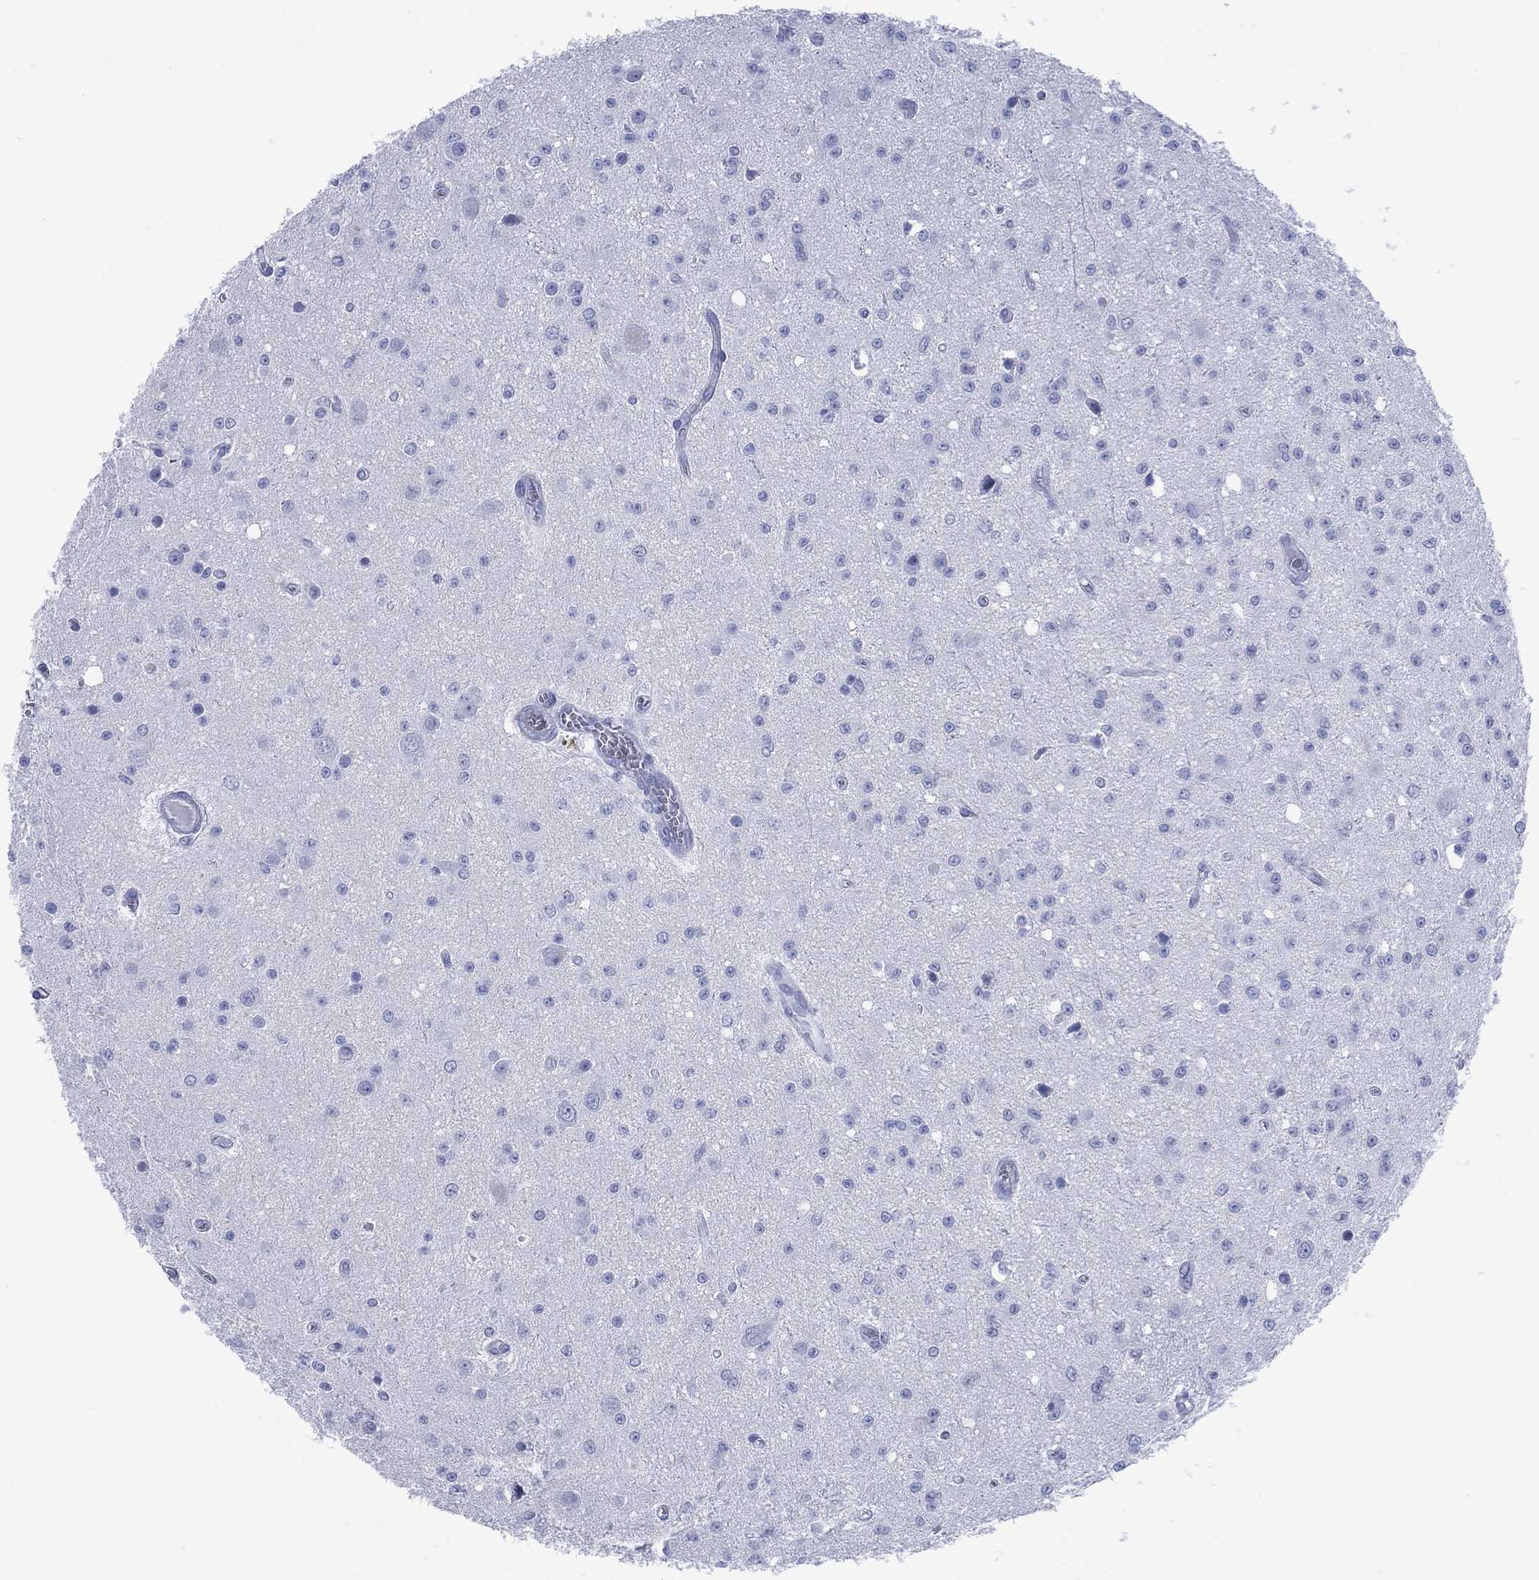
{"staining": {"intensity": "negative", "quantity": "none", "location": "none"}, "tissue": "glioma", "cell_type": "Tumor cells", "image_type": "cancer", "snomed": [{"axis": "morphology", "description": "Glioma, malignant, Low grade"}, {"axis": "topography", "description": "Brain"}], "caption": "A micrograph of human malignant glioma (low-grade) is negative for staining in tumor cells. (Stains: DAB (3,3'-diaminobenzidine) IHC with hematoxylin counter stain, Microscopy: brightfield microscopy at high magnification).", "gene": "LRRD1", "patient": {"sex": "female", "age": 45}}